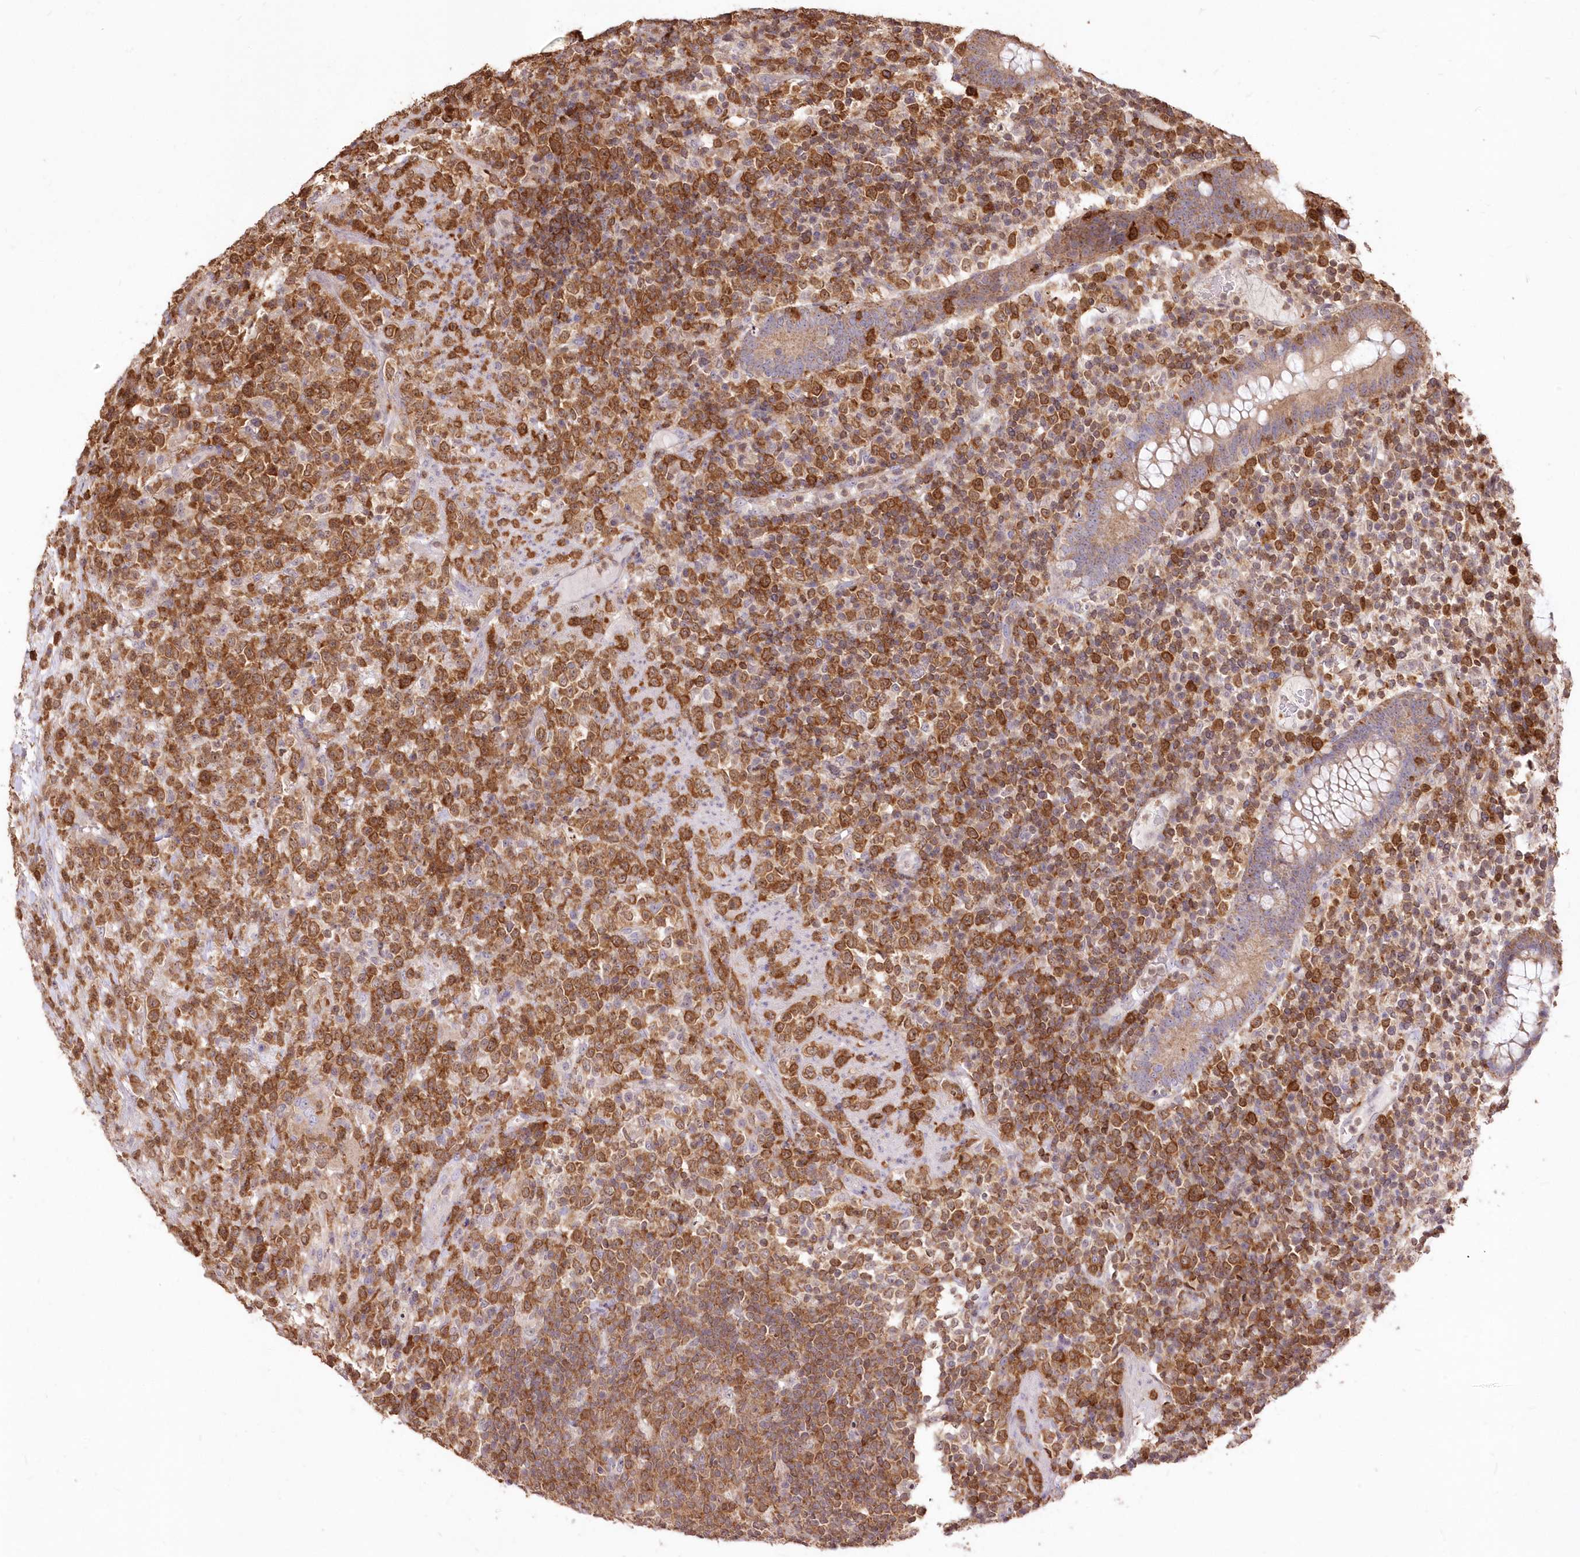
{"staining": {"intensity": "strong", "quantity": ">75%", "location": "cytoplasmic/membranous"}, "tissue": "lymphoma", "cell_type": "Tumor cells", "image_type": "cancer", "snomed": [{"axis": "morphology", "description": "Malignant lymphoma, non-Hodgkin's type, High grade"}, {"axis": "topography", "description": "Colon"}], "caption": "Immunohistochemical staining of human lymphoma displays high levels of strong cytoplasmic/membranous expression in about >75% of tumor cells.", "gene": "STK17B", "patient": {"sex": "female", "age": 53}}